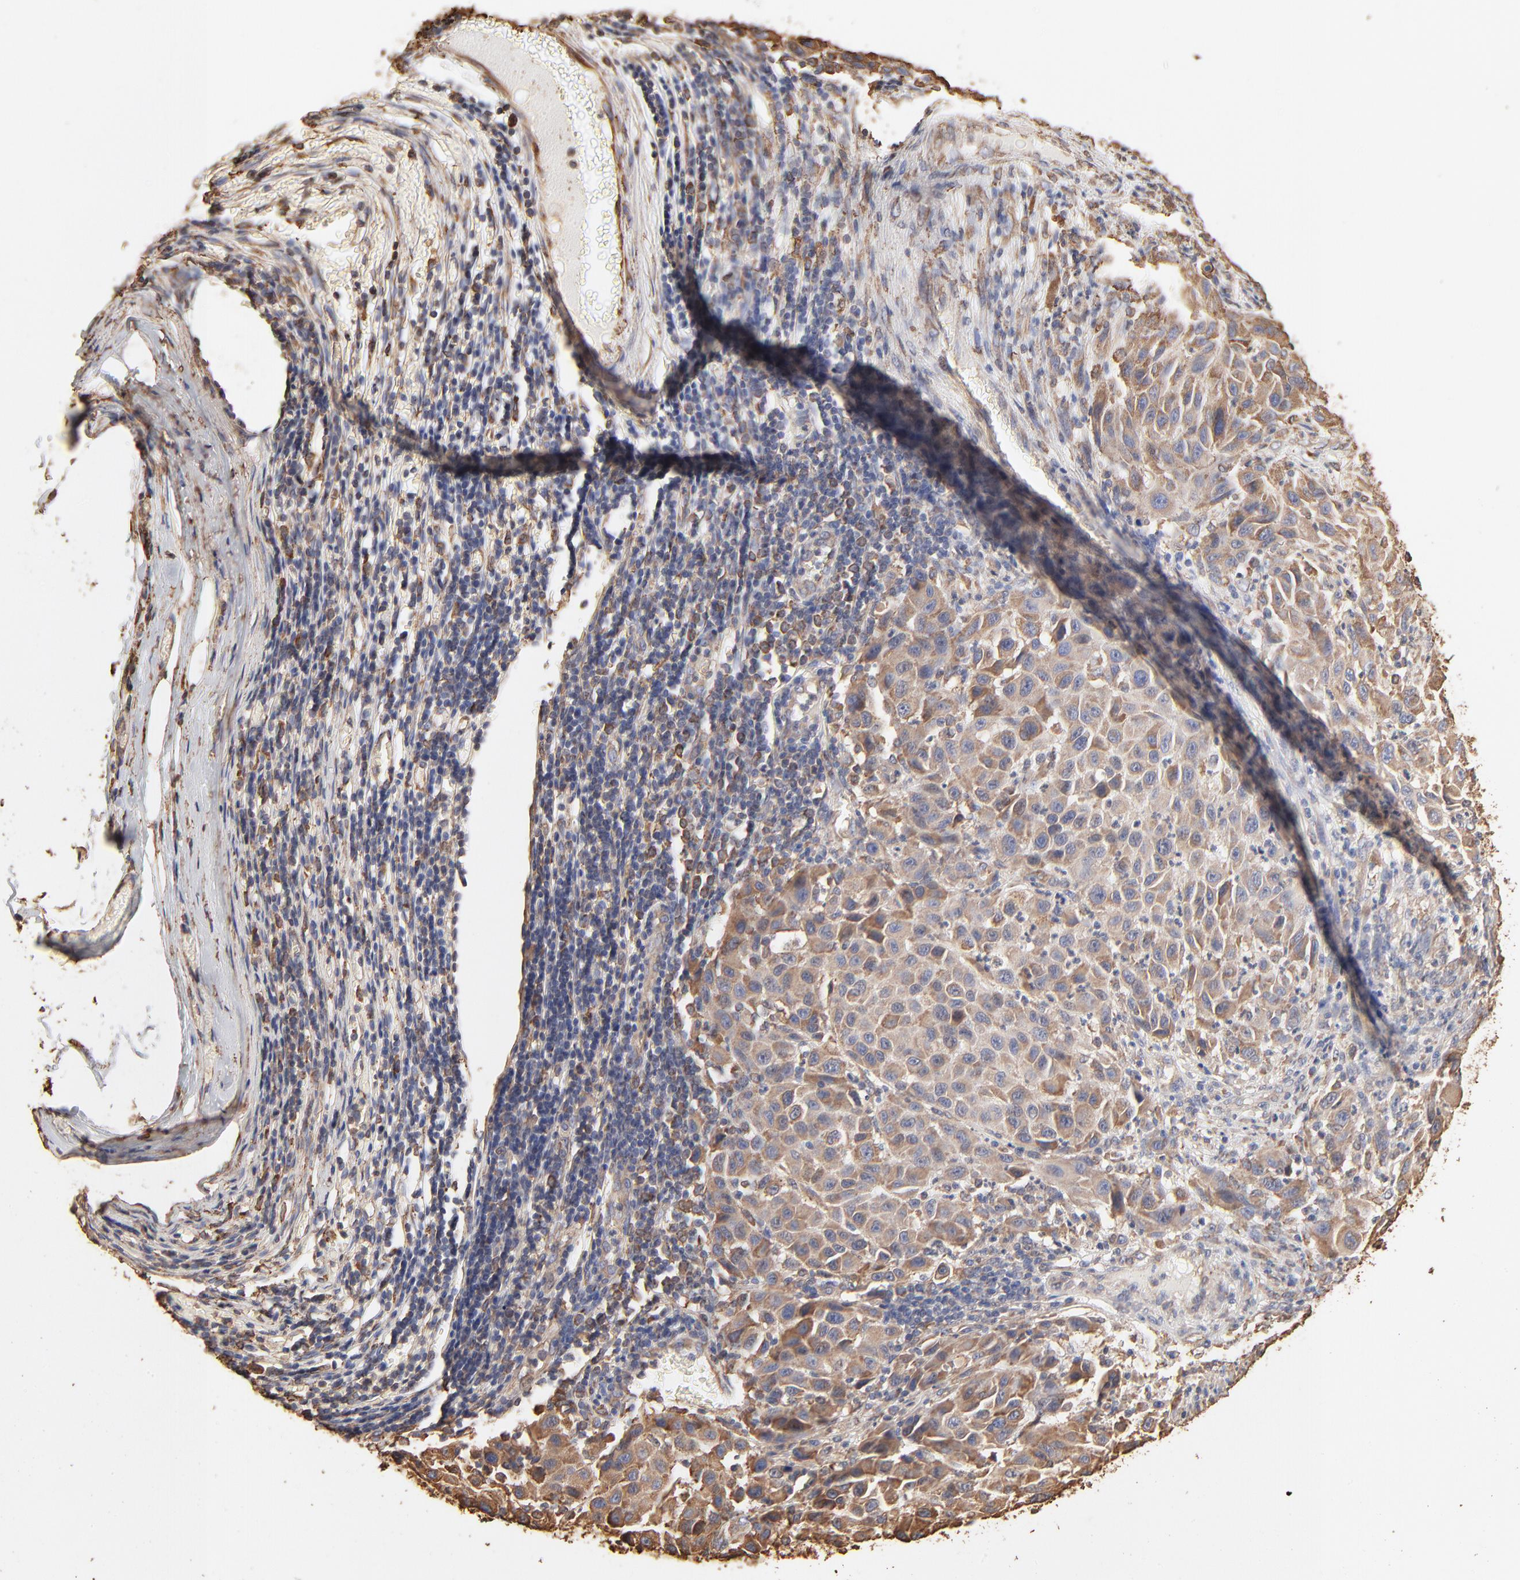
{"staining": {"intensity": "moderate", "quantity": ">75%", "location": "cytoplasmic/membranous"}, "tissue": "melanoma", "cell_type": "Tumor cells", "image_type": "cancer", "snomed": [{"axis": "morphology", "description": "Malignant melanoma, Metastatic site"}, {"axis": "topography", "description": "Lymph node"}], "caption": "A micrograph of human malignant melanoma (metastatic site) stained for a protein displays moderate cytoplasmic/membranous brown staining in tumor cells.", "gene": "PDIA3", "patient": {"sex": "male", "age": 61}}